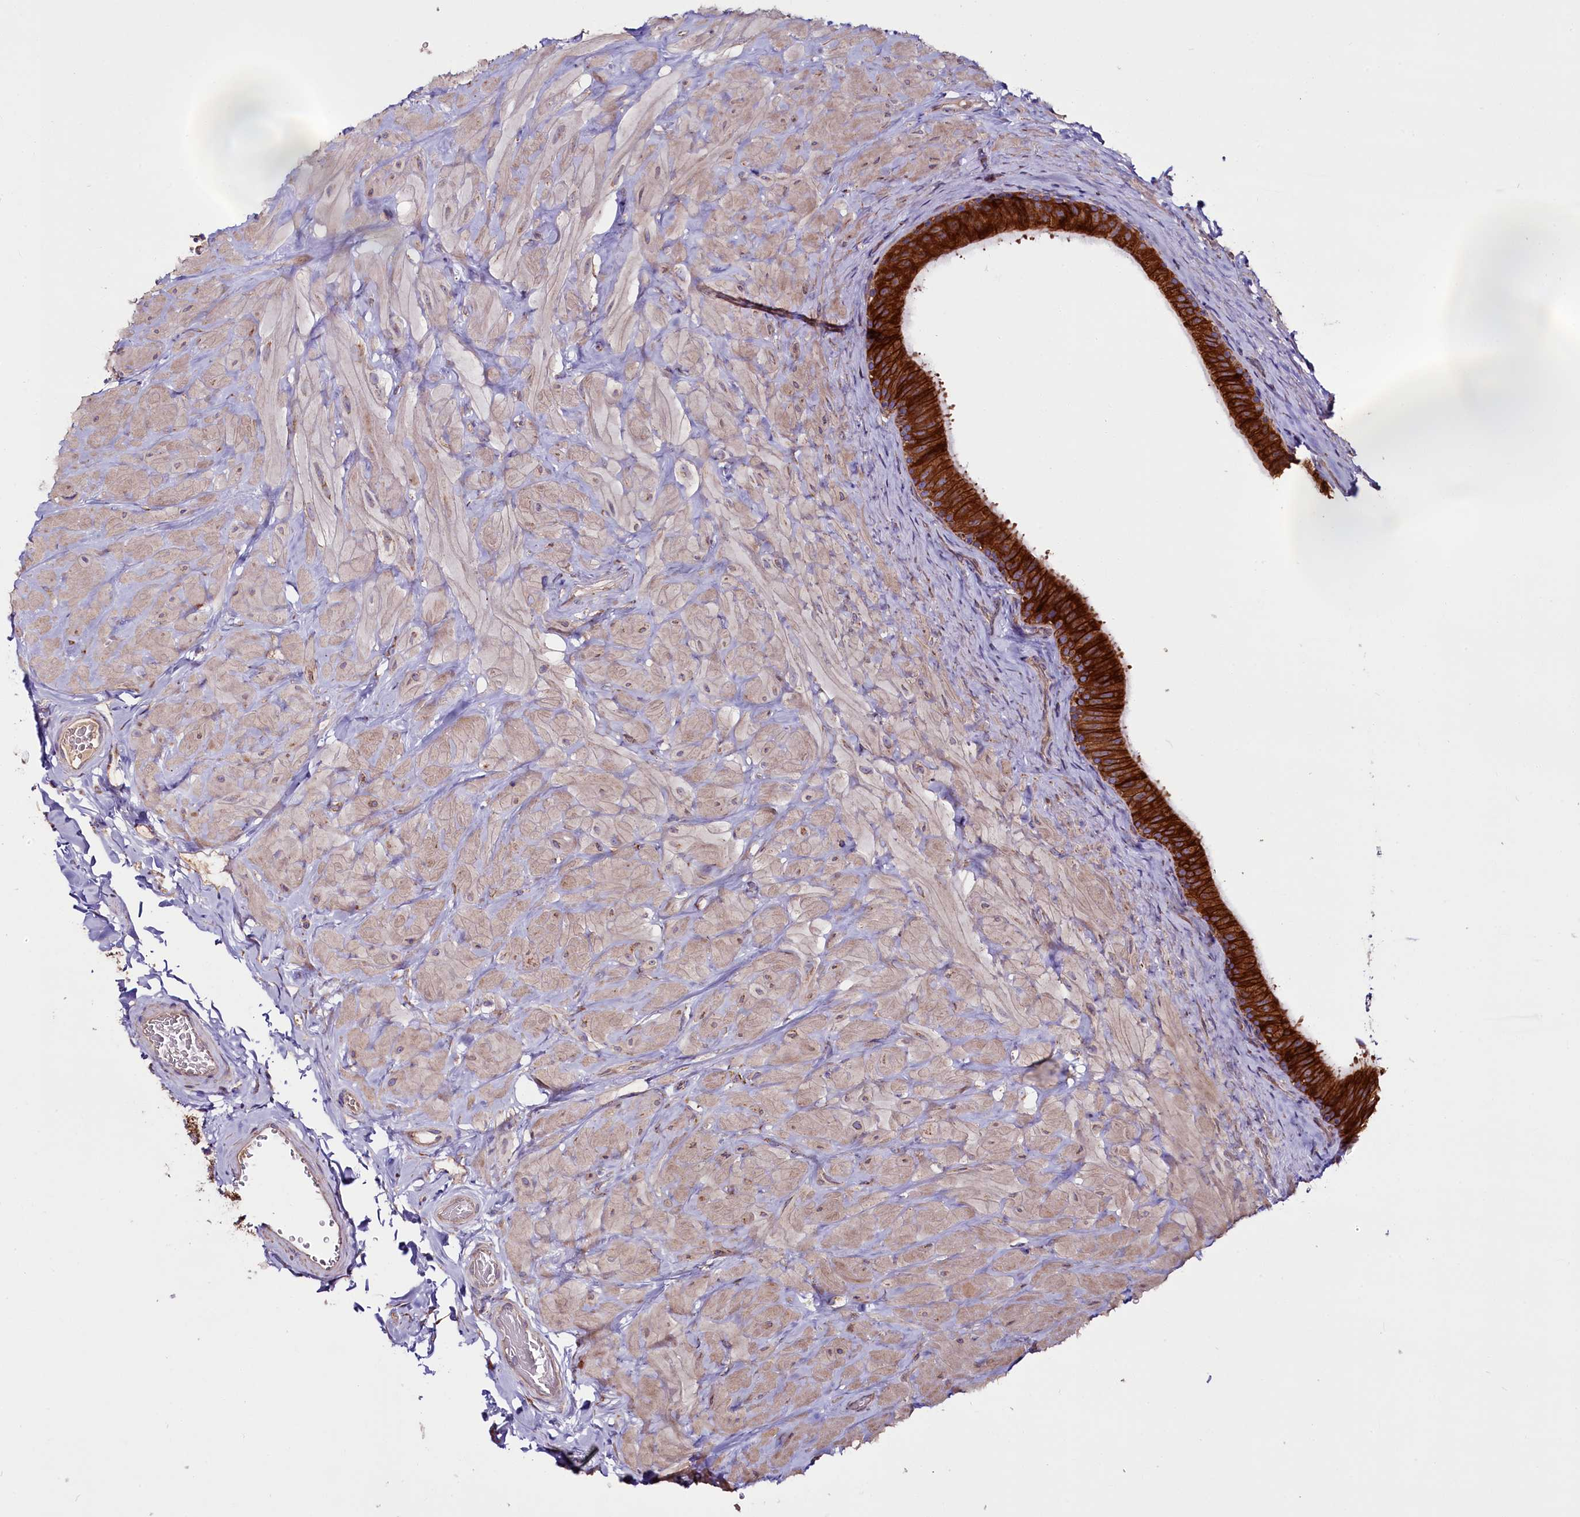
{"staining": {"intensity": "strong", "quantity": ">75%", "location": "cytoplasmic/membranous"}, "tissue": "epididymis", "cell_type": "Glandular cells", "image_type": "normal", "snomed": [{"axis": "morphology", "description": "Normal tissue, NOS"}, {"axis": "topography", "description": "Soft tissue"}, {"axis": "topography", "description": "Vascular tissue"}, {"axis": "topography", "description": "Epididymis"}], "caption": "Immunohistochemistry (IHC) micrograph of normal human epididymis stained for a protein (brown), which reveals high levels of strong cytoplasmic/membranous staining in approximately >75% of glandular cells.", "gene": "ZSWIM1", "patient": {"sex": "male", "age": 49}}